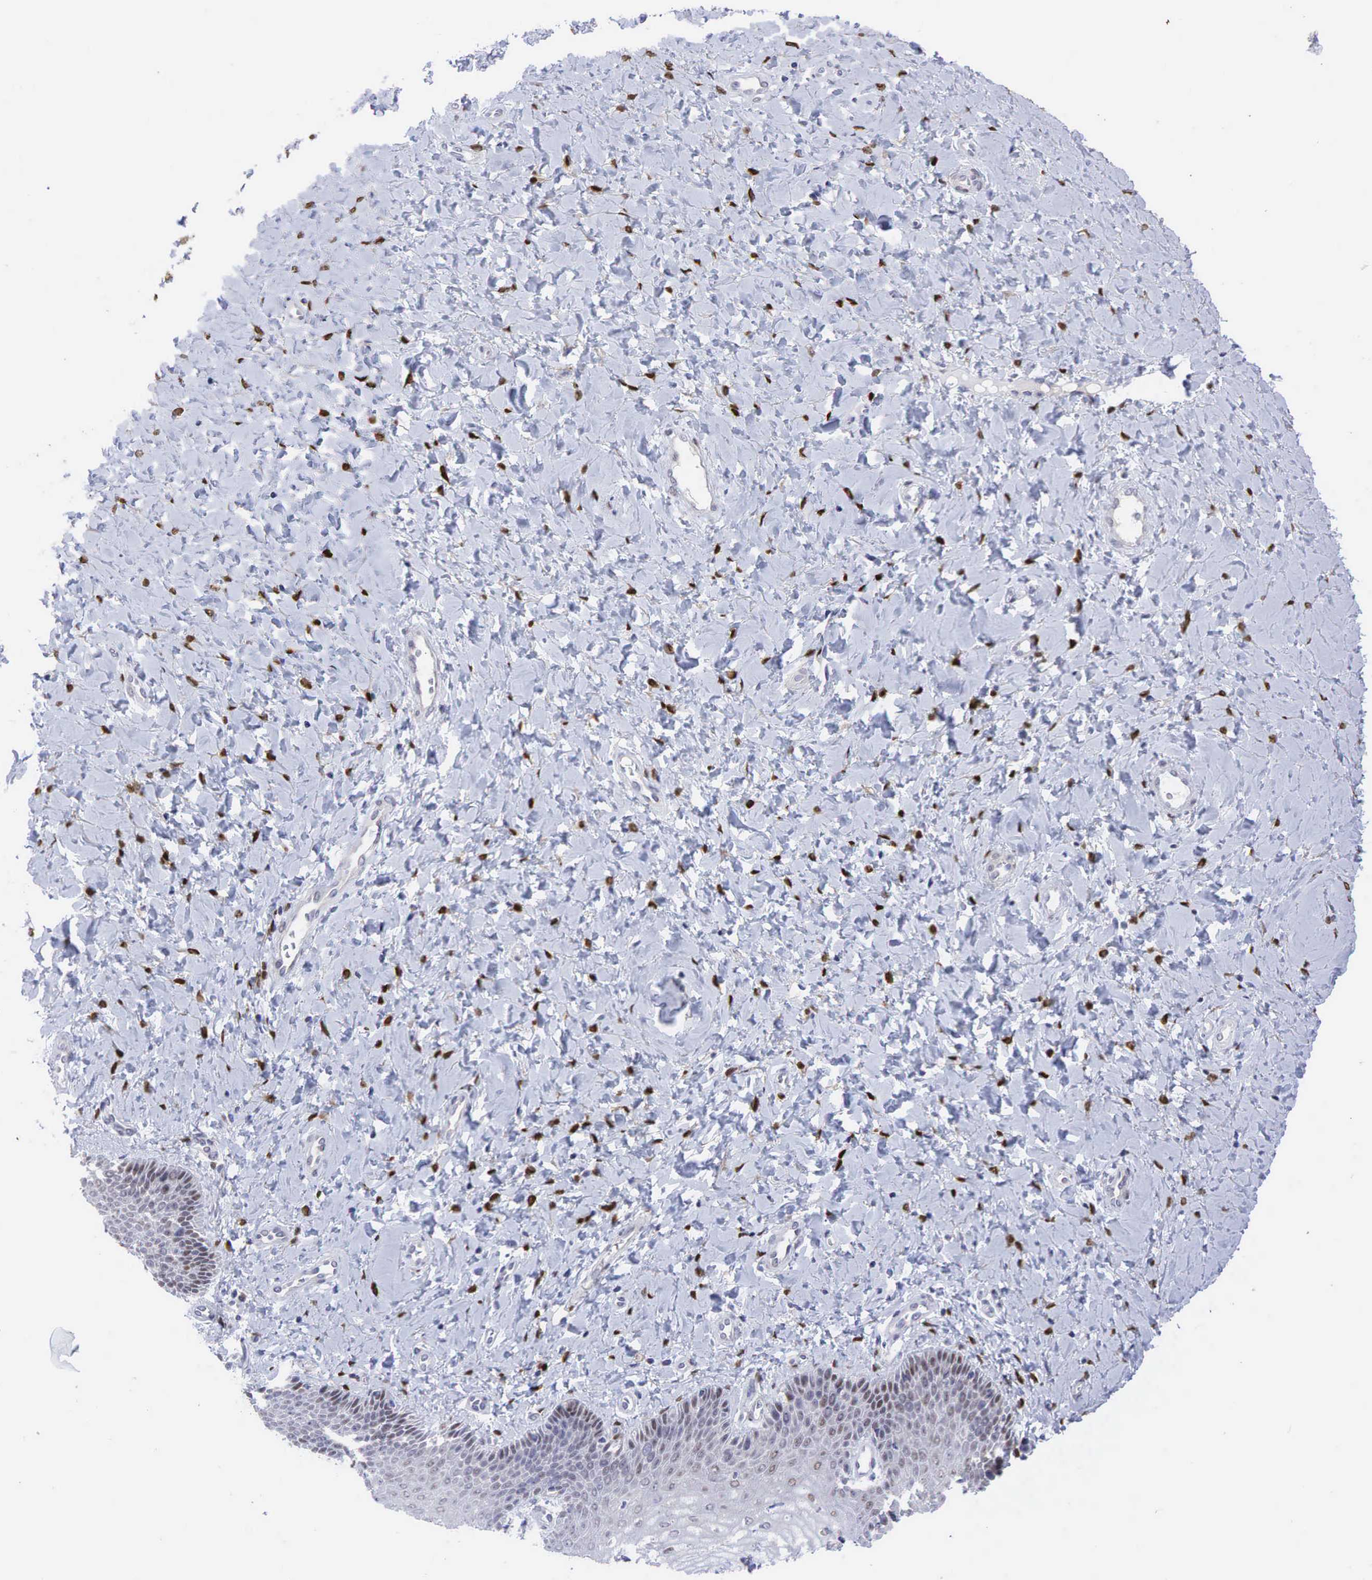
{"staining": {"intensity": "weak", "quantity": "<25%", "location": "nuclear"}, "tissue": "vagina", "cell_type": "Squamous epithelial cells", "image_type": "normal", "snomed": [{"axis": "morphology", "description": "Normal tissue, NOS"}, {"axis": "topography", "description": "Vagina"}], "caption": "Protein analysis of normal vagina shows no significant expression in squamous epithelial cells.", "gene": "AR", "patient": {"sex": "female", "age": 68}}